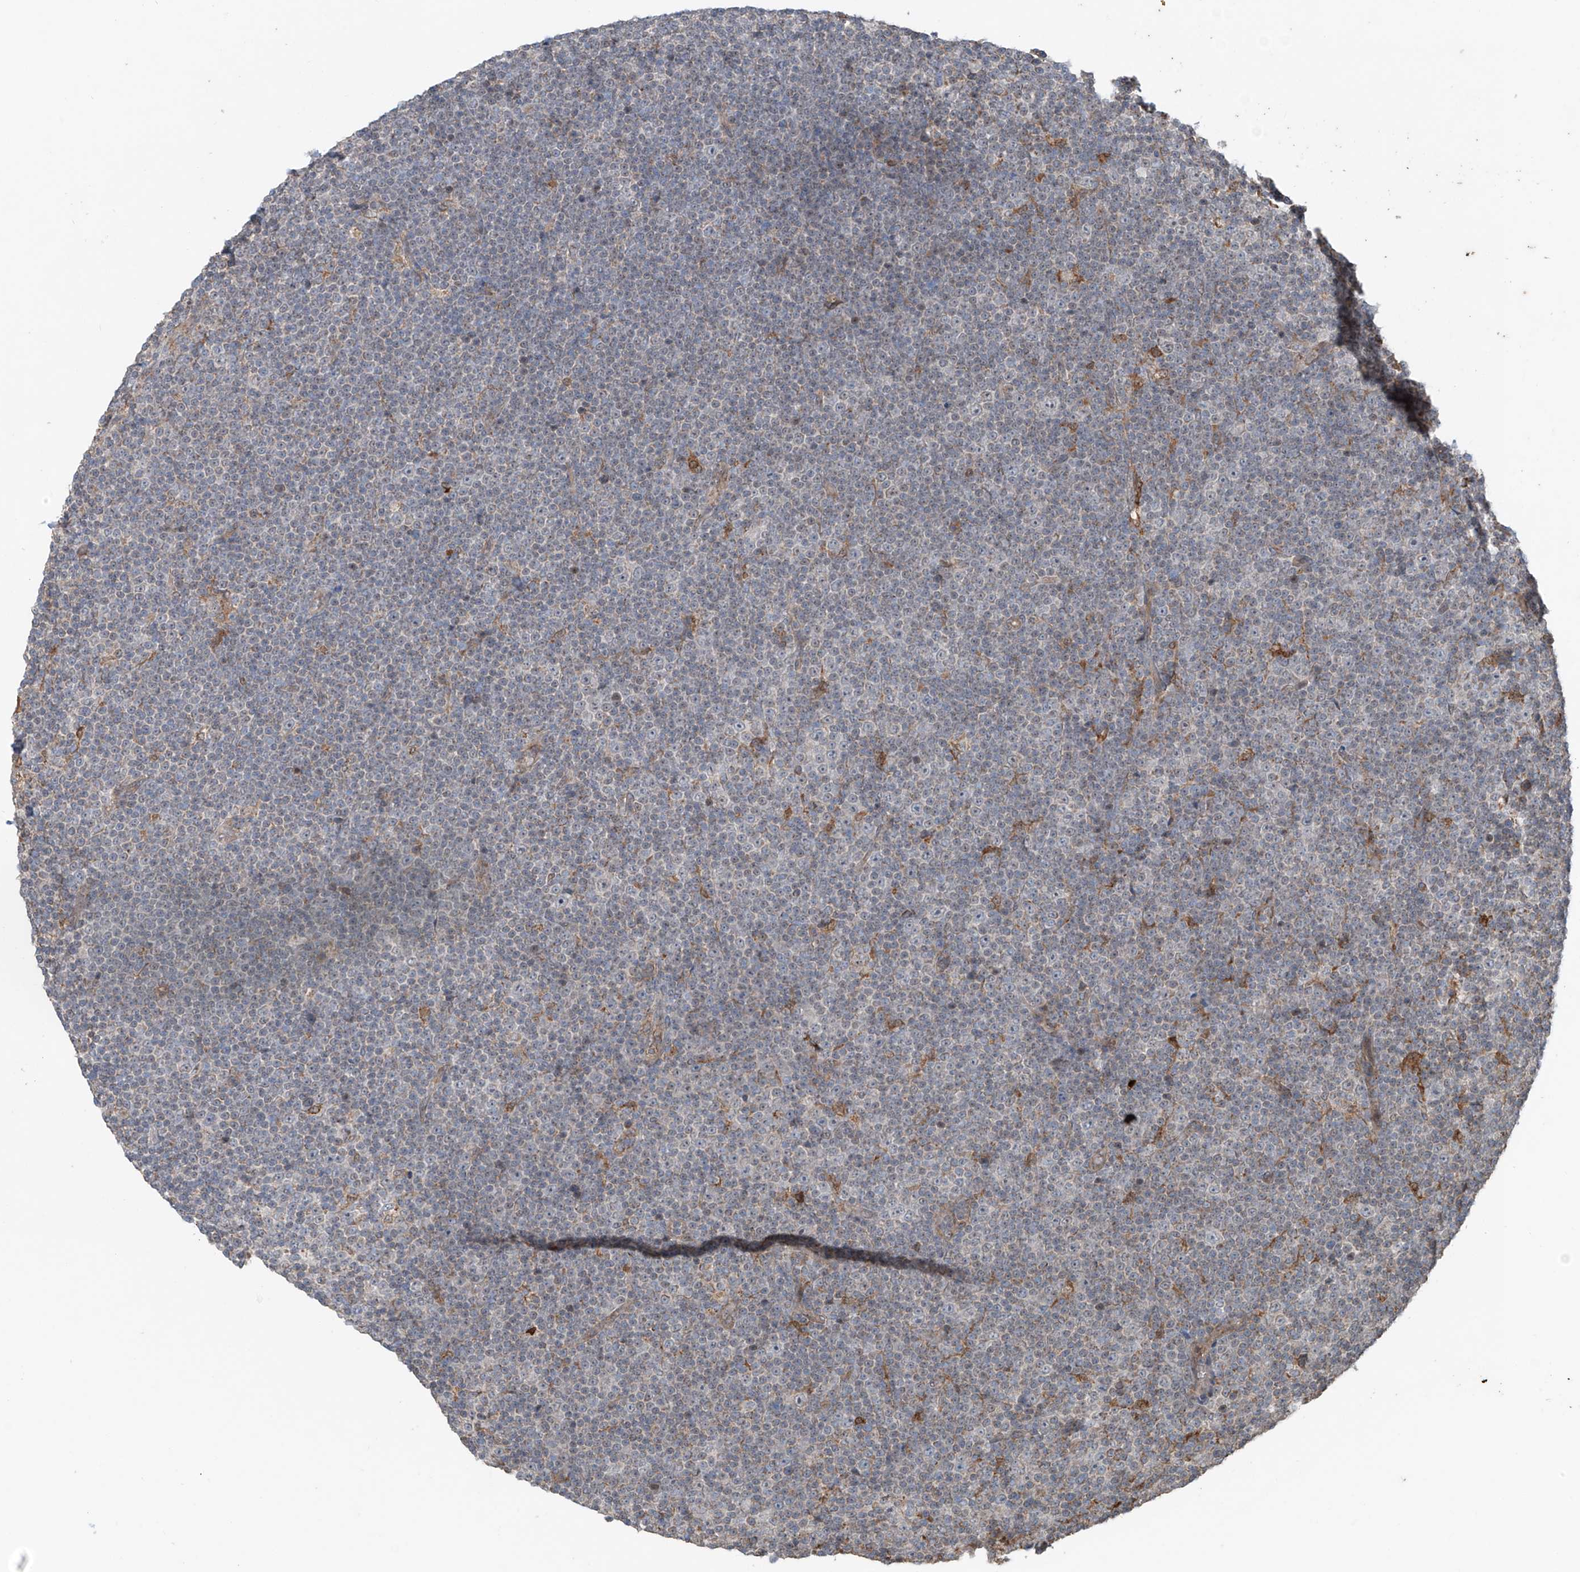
{"staining": {"intensity": "negative", "quantity": "none", "location": "none"}, "tissue": "lymphoma", "cell_type": "Tumor cells", "image_type": "cancer", "snomed": [{"axis": "morphology", "description": "Malignant lymphoma, non-Hodgkin's type, Low grade"}, {"axis": "topography", "description": "Lymph node"}], "caption": "This is an immunohistochemistry micrograph of lymphoma. There is no positivity in tumor cells.", "gene": "SAMD3", "patient": {"sex": "female", "age": 67}}